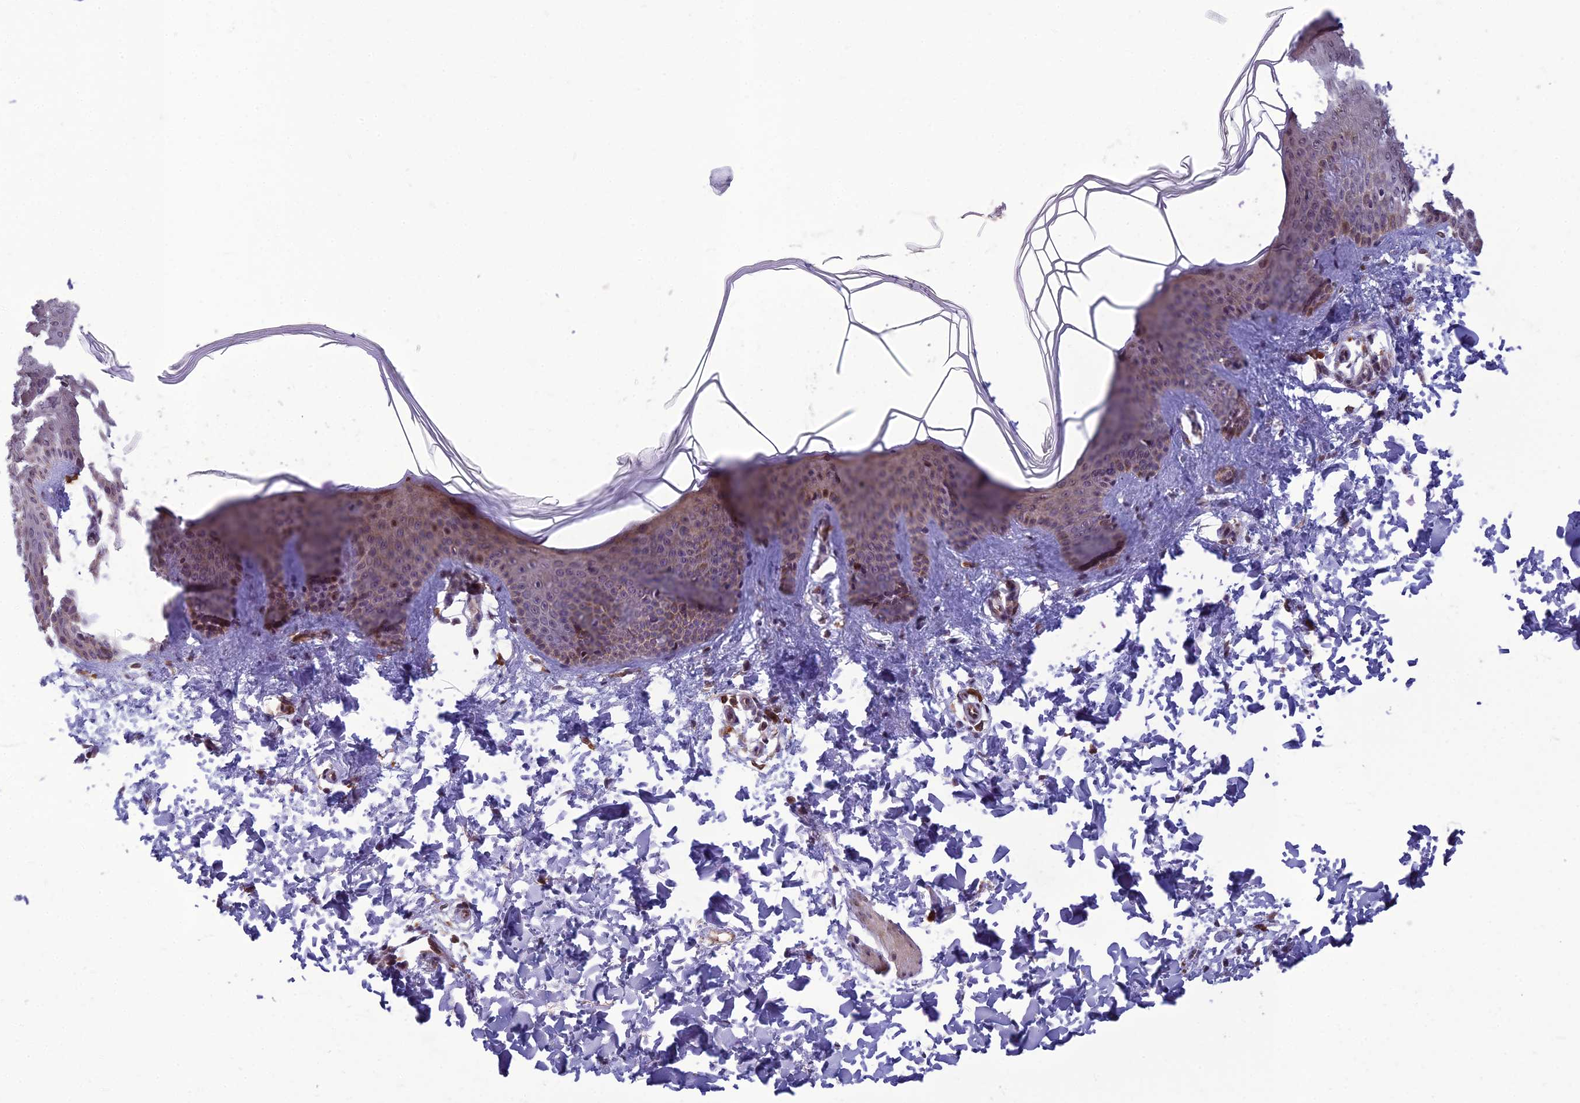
{"staining": {"intensity": "negative", "quantity": "none", "location": "none"}, "tissue": "skin", "cell_type": "Fibroblasts", "image_type": "normal", "snomed": [{"axis": "morphology", "description": "Normal tissue, NOS"}, {"axis": "topography", "description": "Skin"}], "caption": "IHC of benign human skin shows no positivity in fibroblasts.", "gene": "FBRS", "patient": {"sex": "male", "age": 36}}